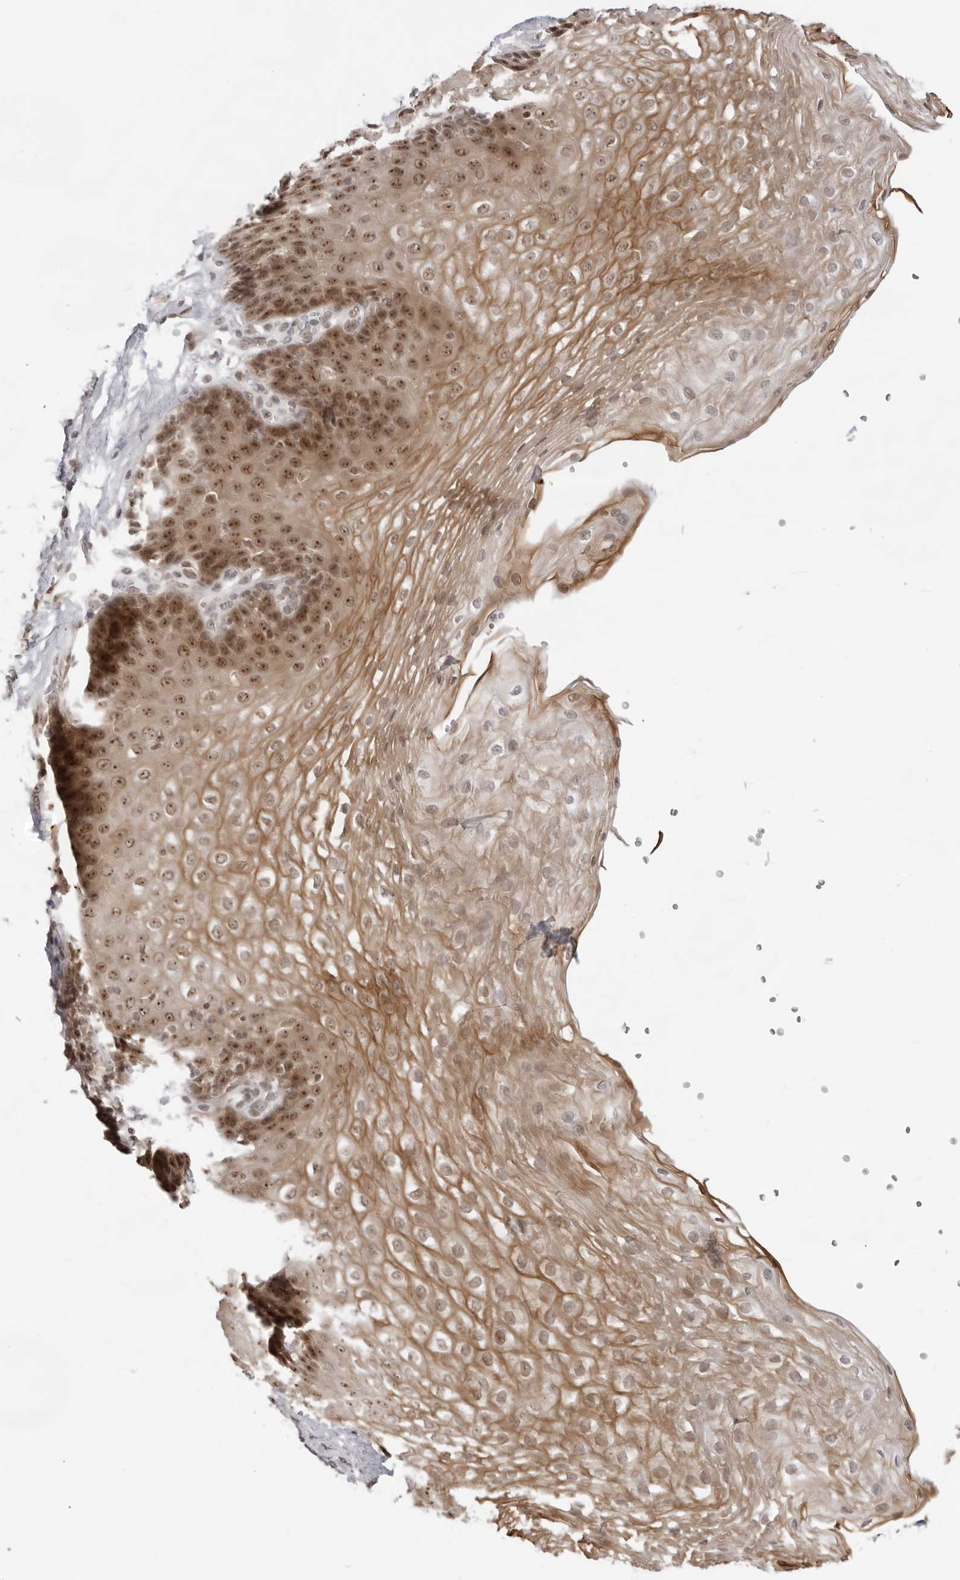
{"staining": {"intensity": "moderate", "quantity": ">75%", "location": "cytoplasmic/membranous,nuclear"}, "tissue": "esophagus", "cell_type": "Squamous epithelial cells", "image_type": "normal", "snomed": [{"axis": "morphology", "description": "Normal tissue, NOS"}, {"axis": "topography", "description": "Esophagus"}], "caption": "Immunohistochemistry (IHC) (DAB) staining of normal esophagus shows moderate cytoplasmic/membranous,nuclear protein expression in about >75% of squamous epithelial cells.", "gene": "EXOSC10", "patient": {"sex": "female", "age": 66}}